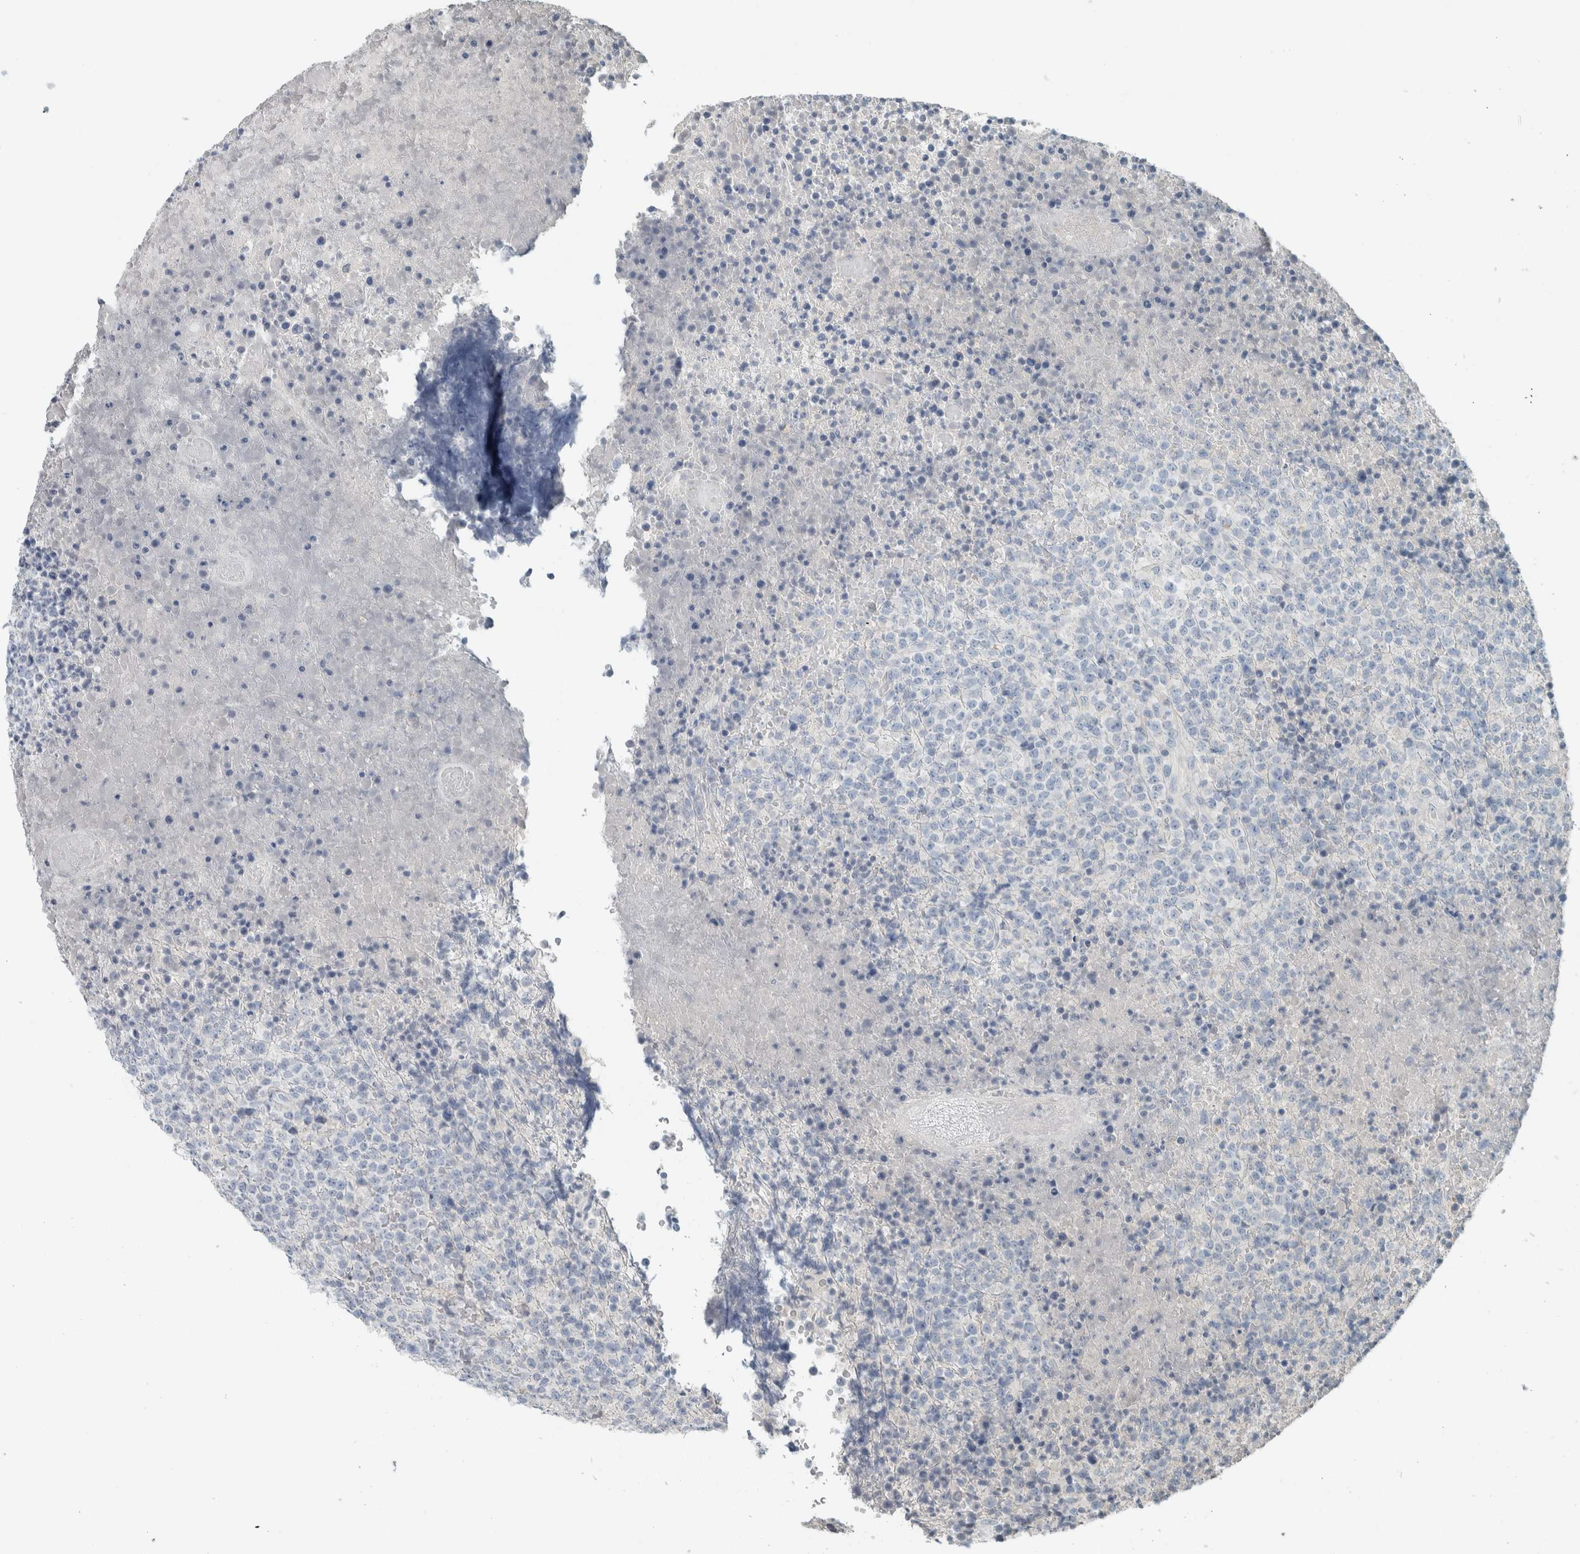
{"staining": {"intensity": "negative", "quantity": "none", "location": "none"}, "tissue": "lymphoma", "cell_type": "Tumor cells", "image_type": "cancer", "snomed": [{"axis": "morphology", "description": "Malignant lymphoma, non-Hodgkin's type, High grade"}, {"axis": "topography", "description": "Lymph node"}], "caption": "This is a micrograph of immunohistochemistry (IHC) staining of lymphoma, which shows no staining in tumor cells.", "gene": "SCIN", "patient": {"sex": "male", "age": 13}}